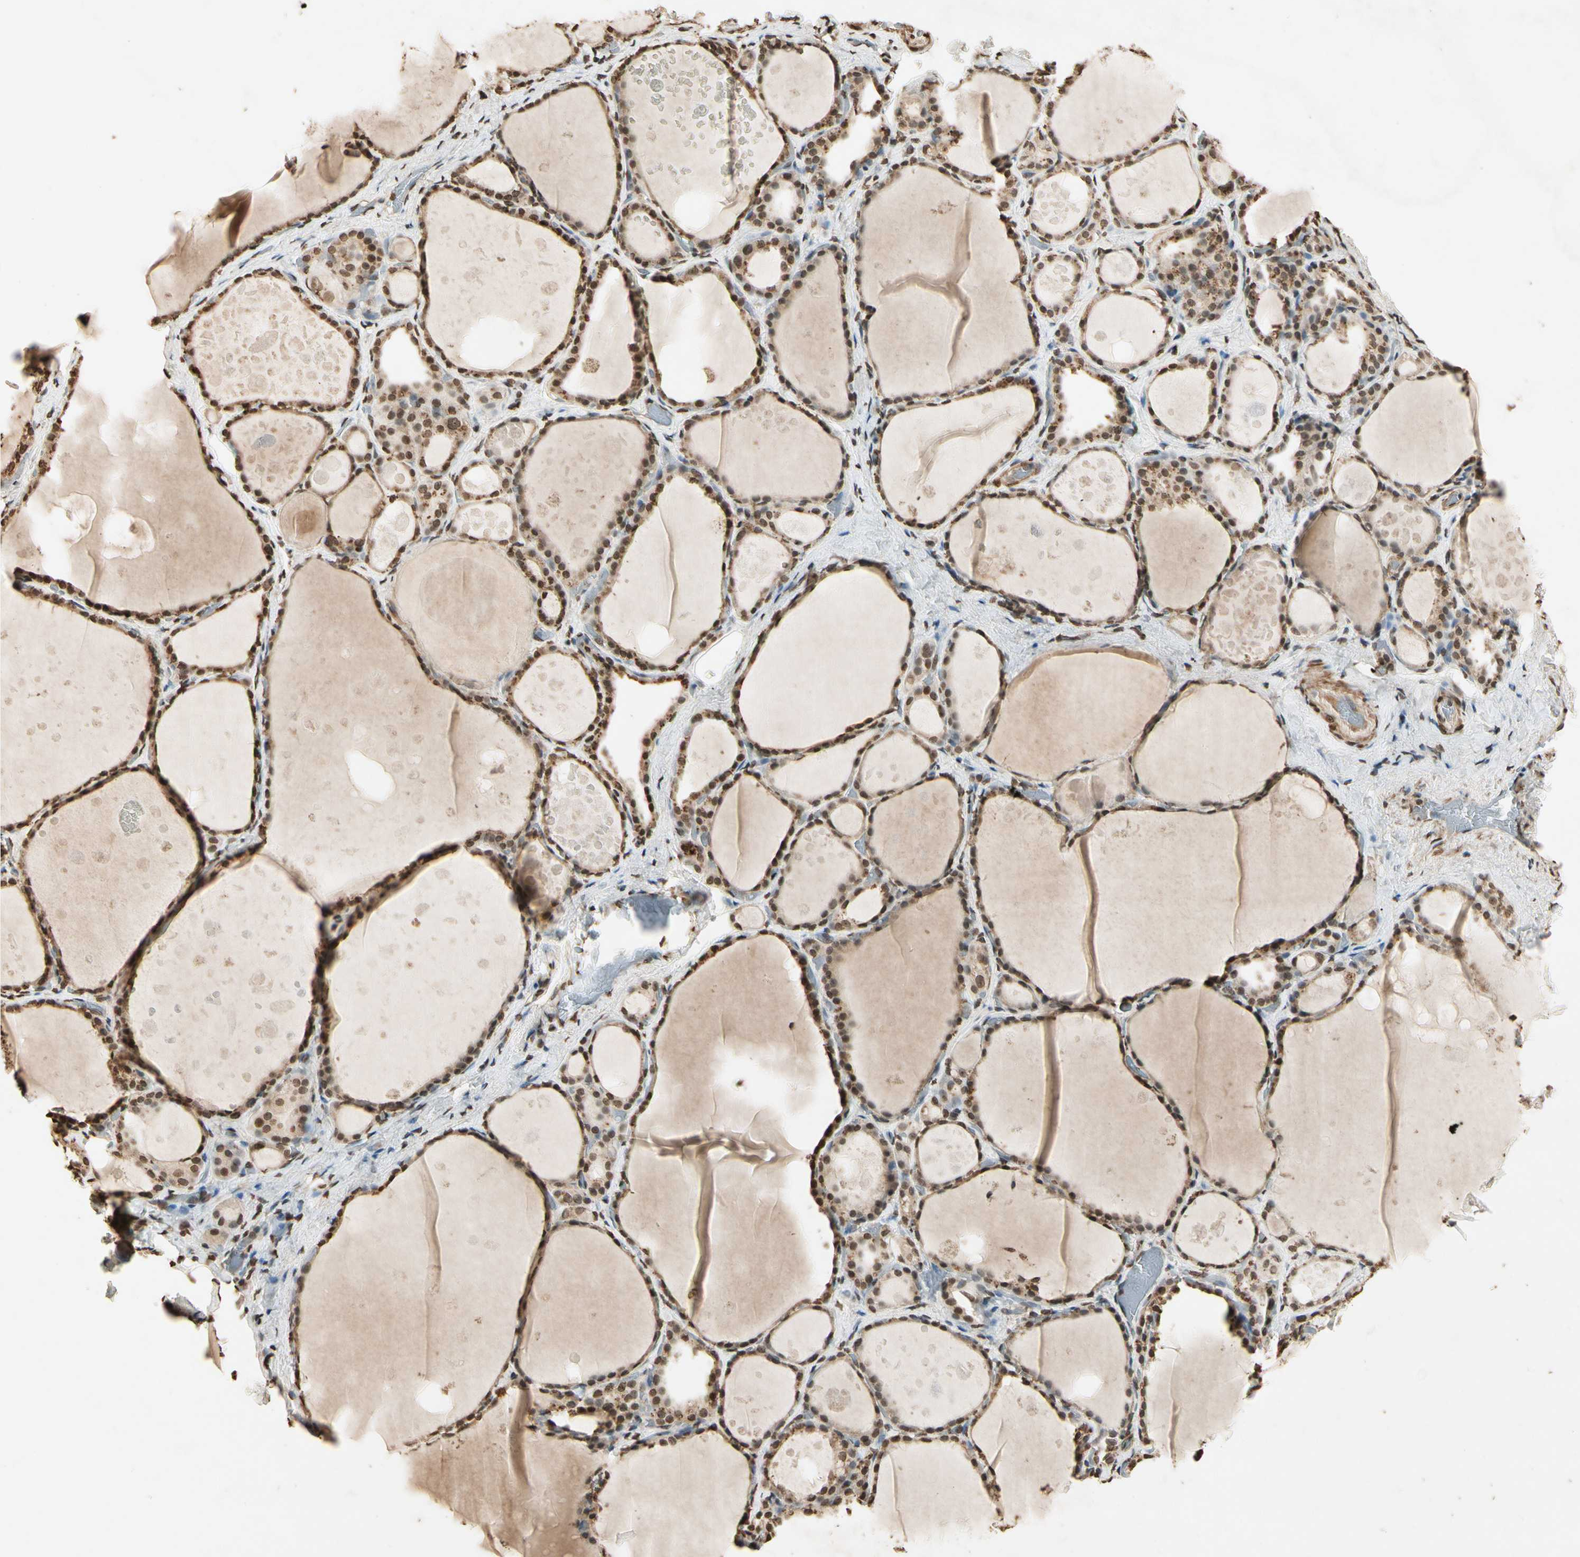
{"staining": {"intensity": "moderate", "quantity": "25%-75%", "location": "cytoplasmic/membranous,nuclear"}, "tissue": "thyroid gland", "cell_type": "Glandular cells", "image_type": "normal", "snomed": [{"axis": "morphology", "description": "Normal tissue, NOS"}, {"axis": "topography", "description": "Thyroid gland"}], "caption": "The photomicrograph displays immunohistochemical staining of normal thyroid gland. There is moderate cytoplasmic/membranous,nuclear staining is present in approximately 25%-75% of glandular cells.", "gene": "TOP1", "patient": {"sex": "male", "age": 61}}